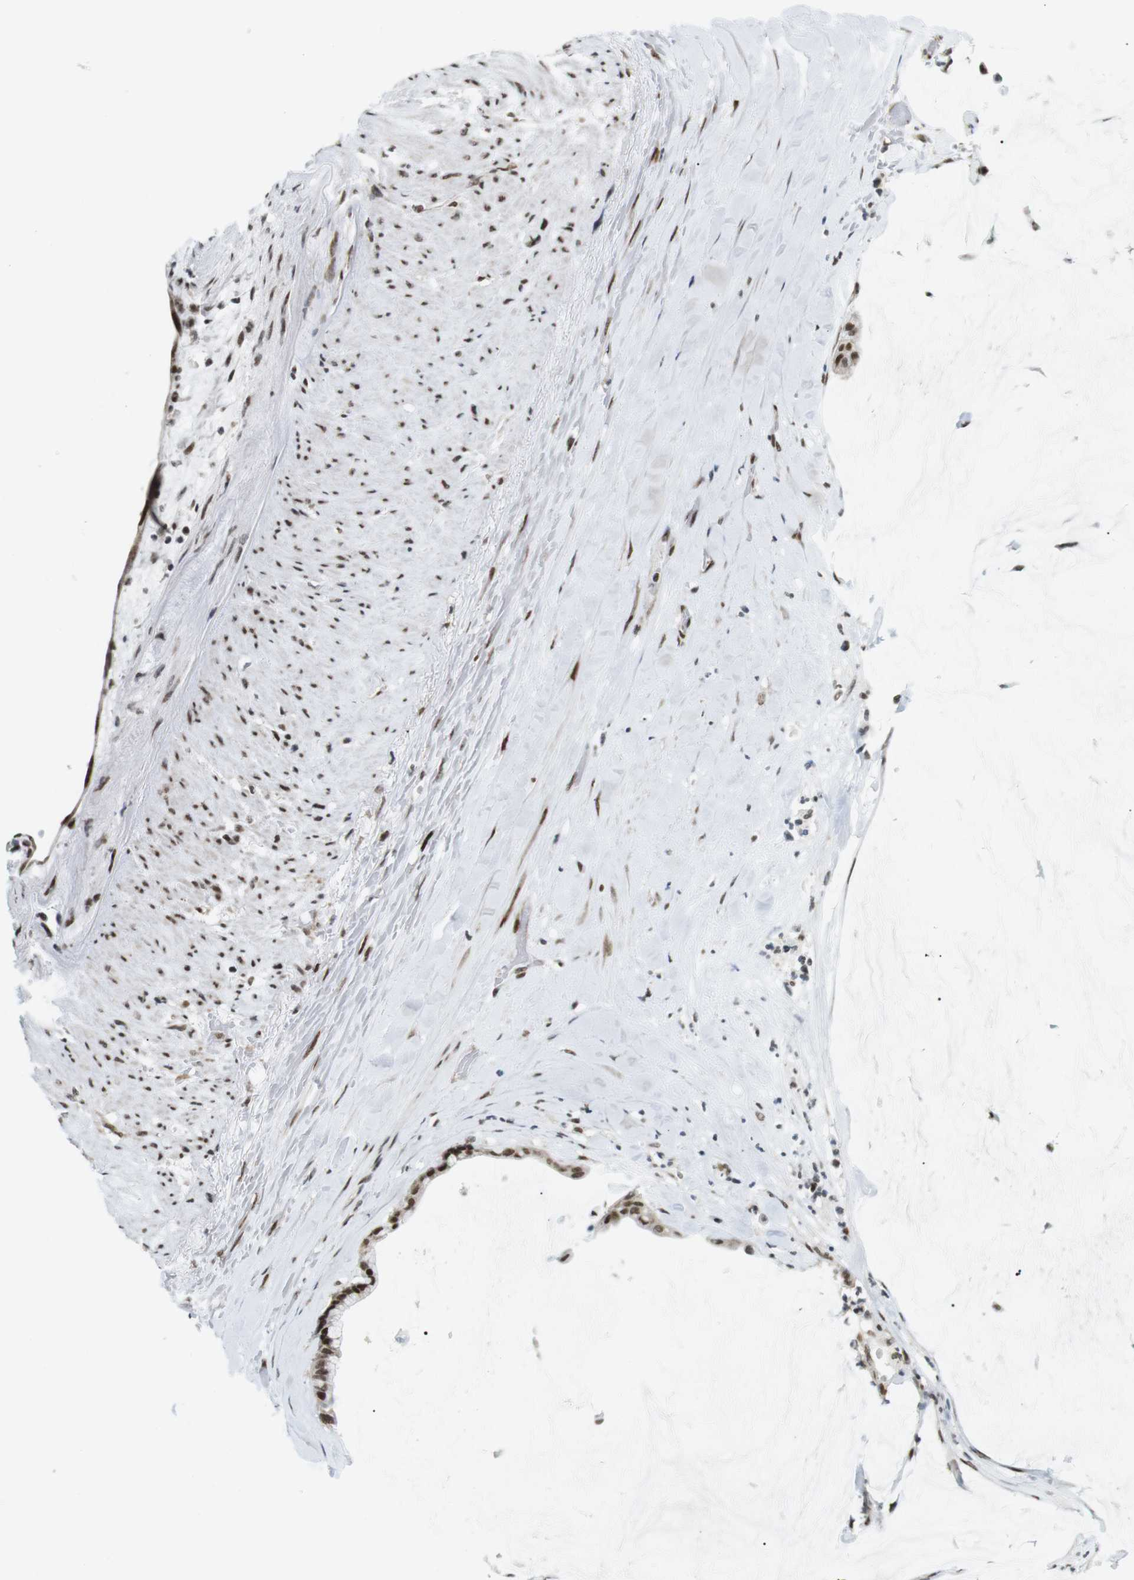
{"staining": {"intensity": "strong", "quantity": ">75%", "location": "nuclear"}, "tissue": "pancreatic cancer", "cell_type": "Tumor cells", "image_type": "cancer", "snomed": [{"axis": "morphology", "description": "Adenocarcinoma, NOS"}, {"axis": "topography", "description": "Pancreas"}], "caption": "Pancreatic adenocarcinoma stained with DAB immunohistochemistry demonstrates high levels of strong nuclear positivity in approximately >75% of tumor cells.", "gene": "CDC27", "patient": {"sex": "male", "age": 41}}